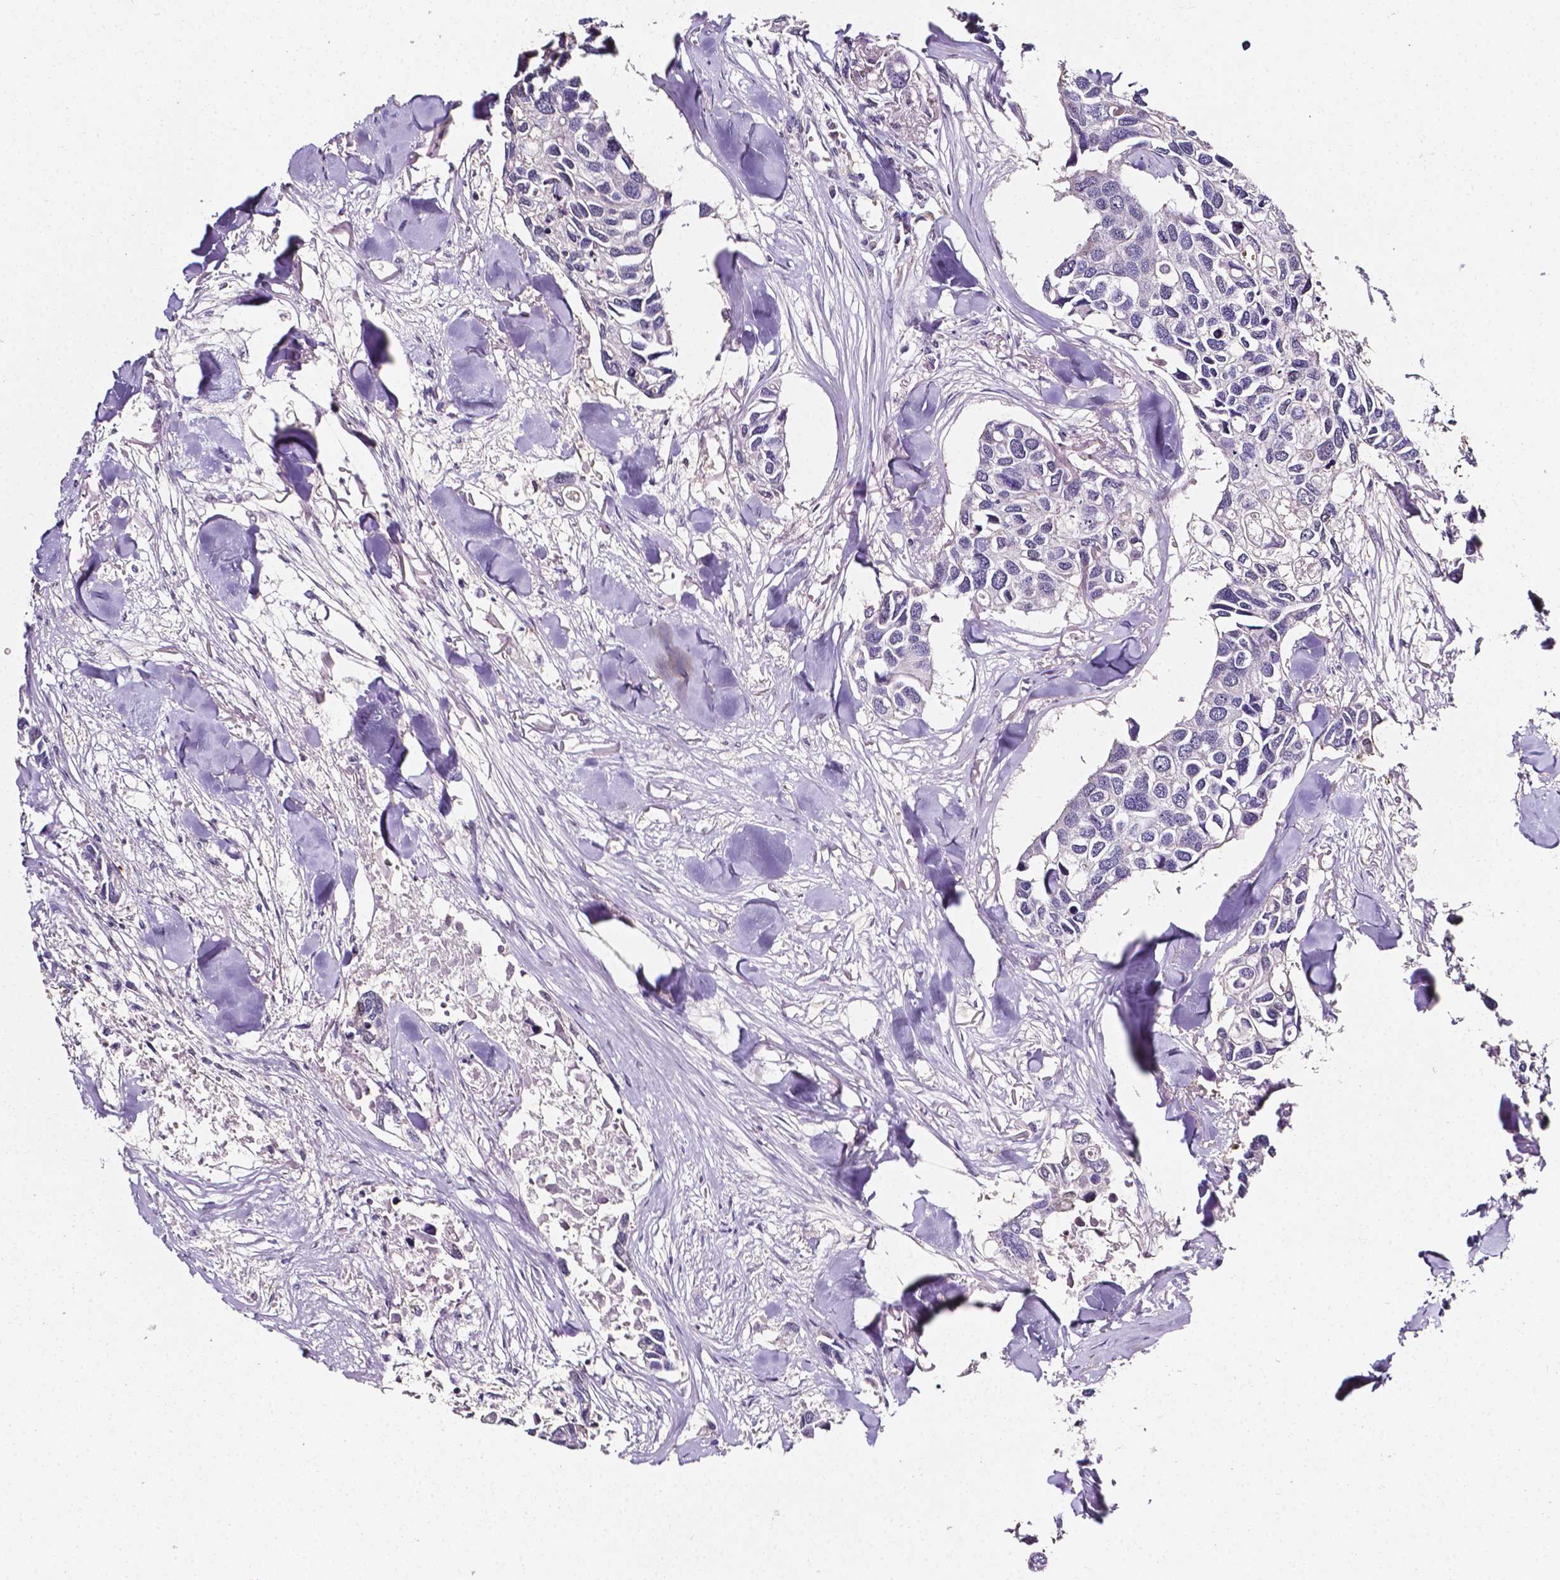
{"staining": {"intensity": "negative", "quantity": "none", "location": "none"}, "tissue": "breast cancer", "cell_type": "Tumor cells", "image_type": "cancer", "snomed": [{"axis": "morphology", "description": "Duct carcinoma"}, {"axis": "topography", "description": "Breast"}], "caption": "Immunohistochemical staining of human intraductal carcinoma (breast) reveals no significant positivity in tumor cells. (Stains: DAB (3,3'-diaminobenzidine) immunohistochemistry (IHC) with hematoxylin counter stain, Microscopy: brightfield microscopy at high magnification).", "gene": "PSAT1", "patient": {"sex": "female", "age": 83}}